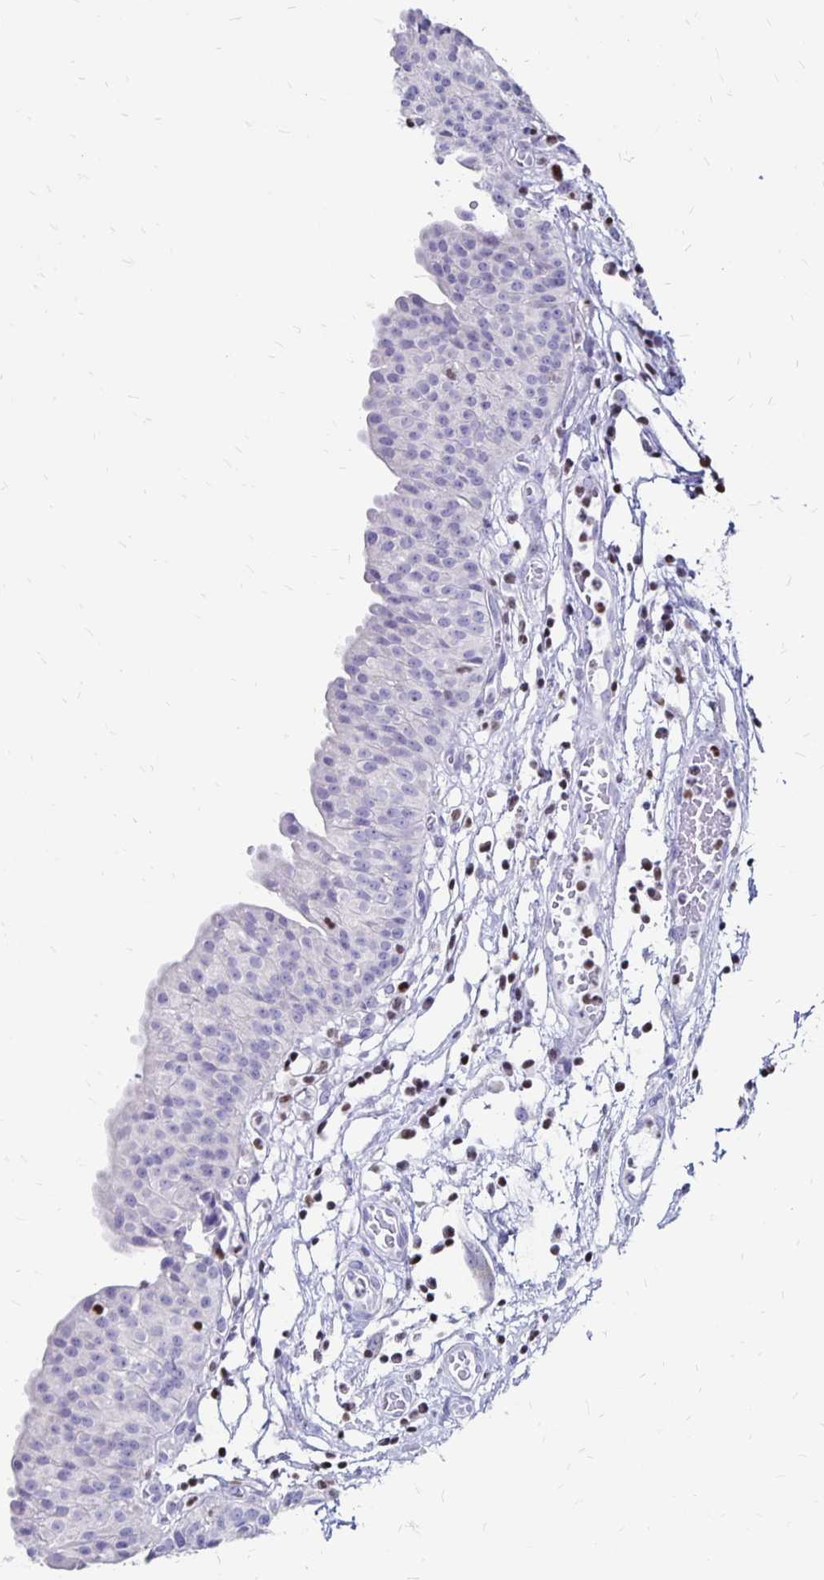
{"staining": {"intensity": "negative", "quantity": "none", "location": "none"}, "tissue": "urinary bladder", "cell_type": "Urothelial cells", "image_type": "normal", "snomed": [{"axis": "morphology", "description": "Normal tissue, NOS"}, {"axis": "topography", "description": "Urinary bladder"}], "caption": "Immunohistochemistry photomicrograph of normal human urinary bladder stained for a protein (brown), which exhibits no staining in urothelial cells.", "gene": "IKZF1", "patient": {"sex": "male", "age": 64}}